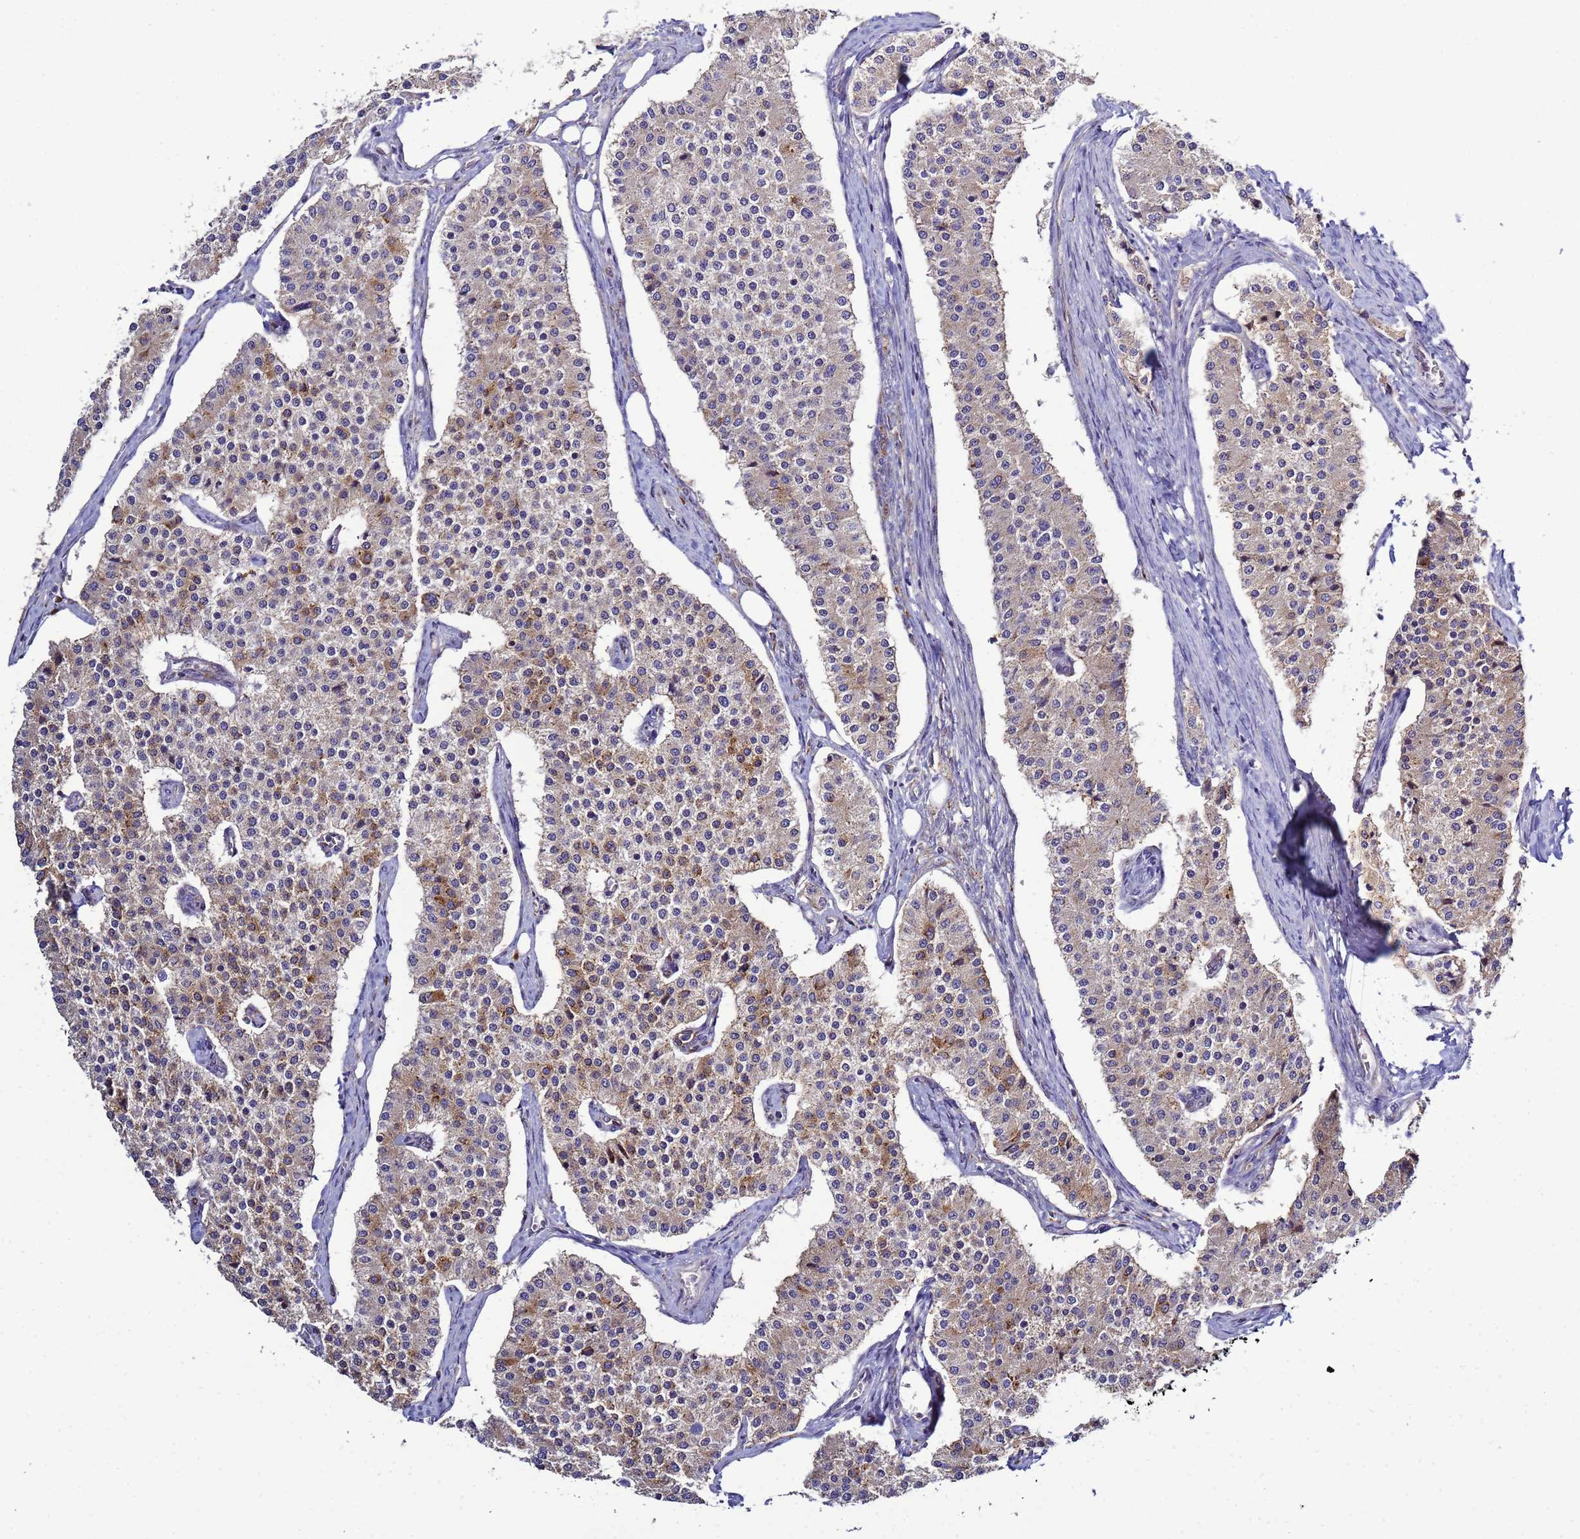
{"staining": {"intensity": "moderate", "quantity": "<25%", "location": "cytoplasmic/membranous"}, "tissue": "carcinoid", "cell_type": "Tumor cells", "image_type": "cancer", "snomed": [{"axis": "morphology", "description": "Carcinoid, malignant, NOS"}, {"axis": "topography", "description": "Colon"}], "caption": "Carcinoid (malignant) was stained to show a protein in brown. There is low levels of moderate cytoplasmic/membranous staining in about <25% of tumor cells.", "gene": "NOL8", "patient": {"sex": "female", "age": 52}}